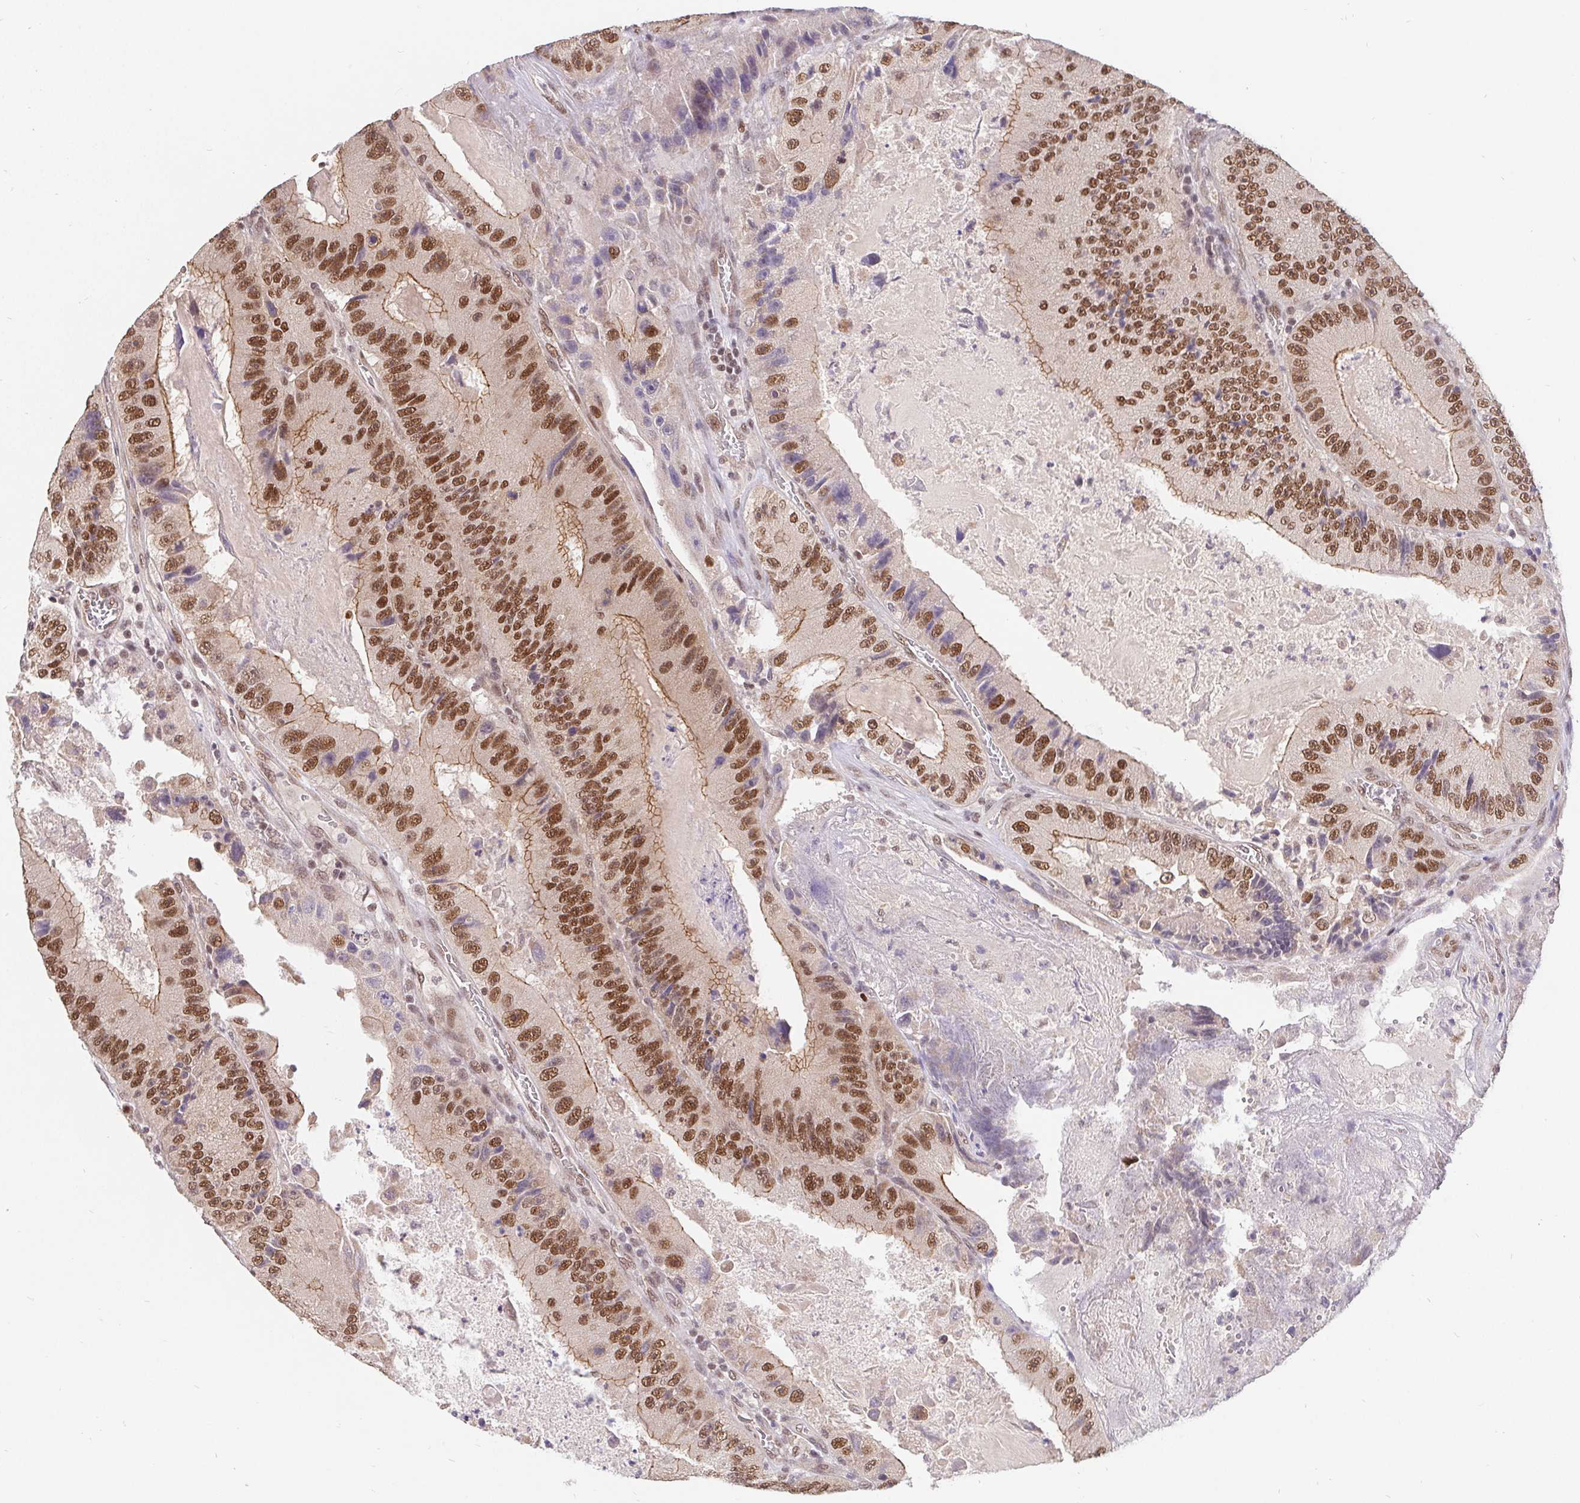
{"staining": {"intensity": "moderate", "quantity": ">75%", "location": "cytoplasmic/membranous,nuclear"}, "tissue": "colorectal cancer", "cell_type": "Tumor cells", "image_type": "cancer", "snomed": [{"axis": "morphology", "description": "Adenocarcinoma, NOS"}, {"axis": "topography", "description": "Colon"}], "caption": "Colorectal cancer (adenocarcinoma) stained with immunohistochemistry reveals moderate cytoplasmic/membranous and nuclear expression in approximately >75% of tumor cells.", "gene": "POU2F1", "patient": {"sex": "female", "age": 86}}